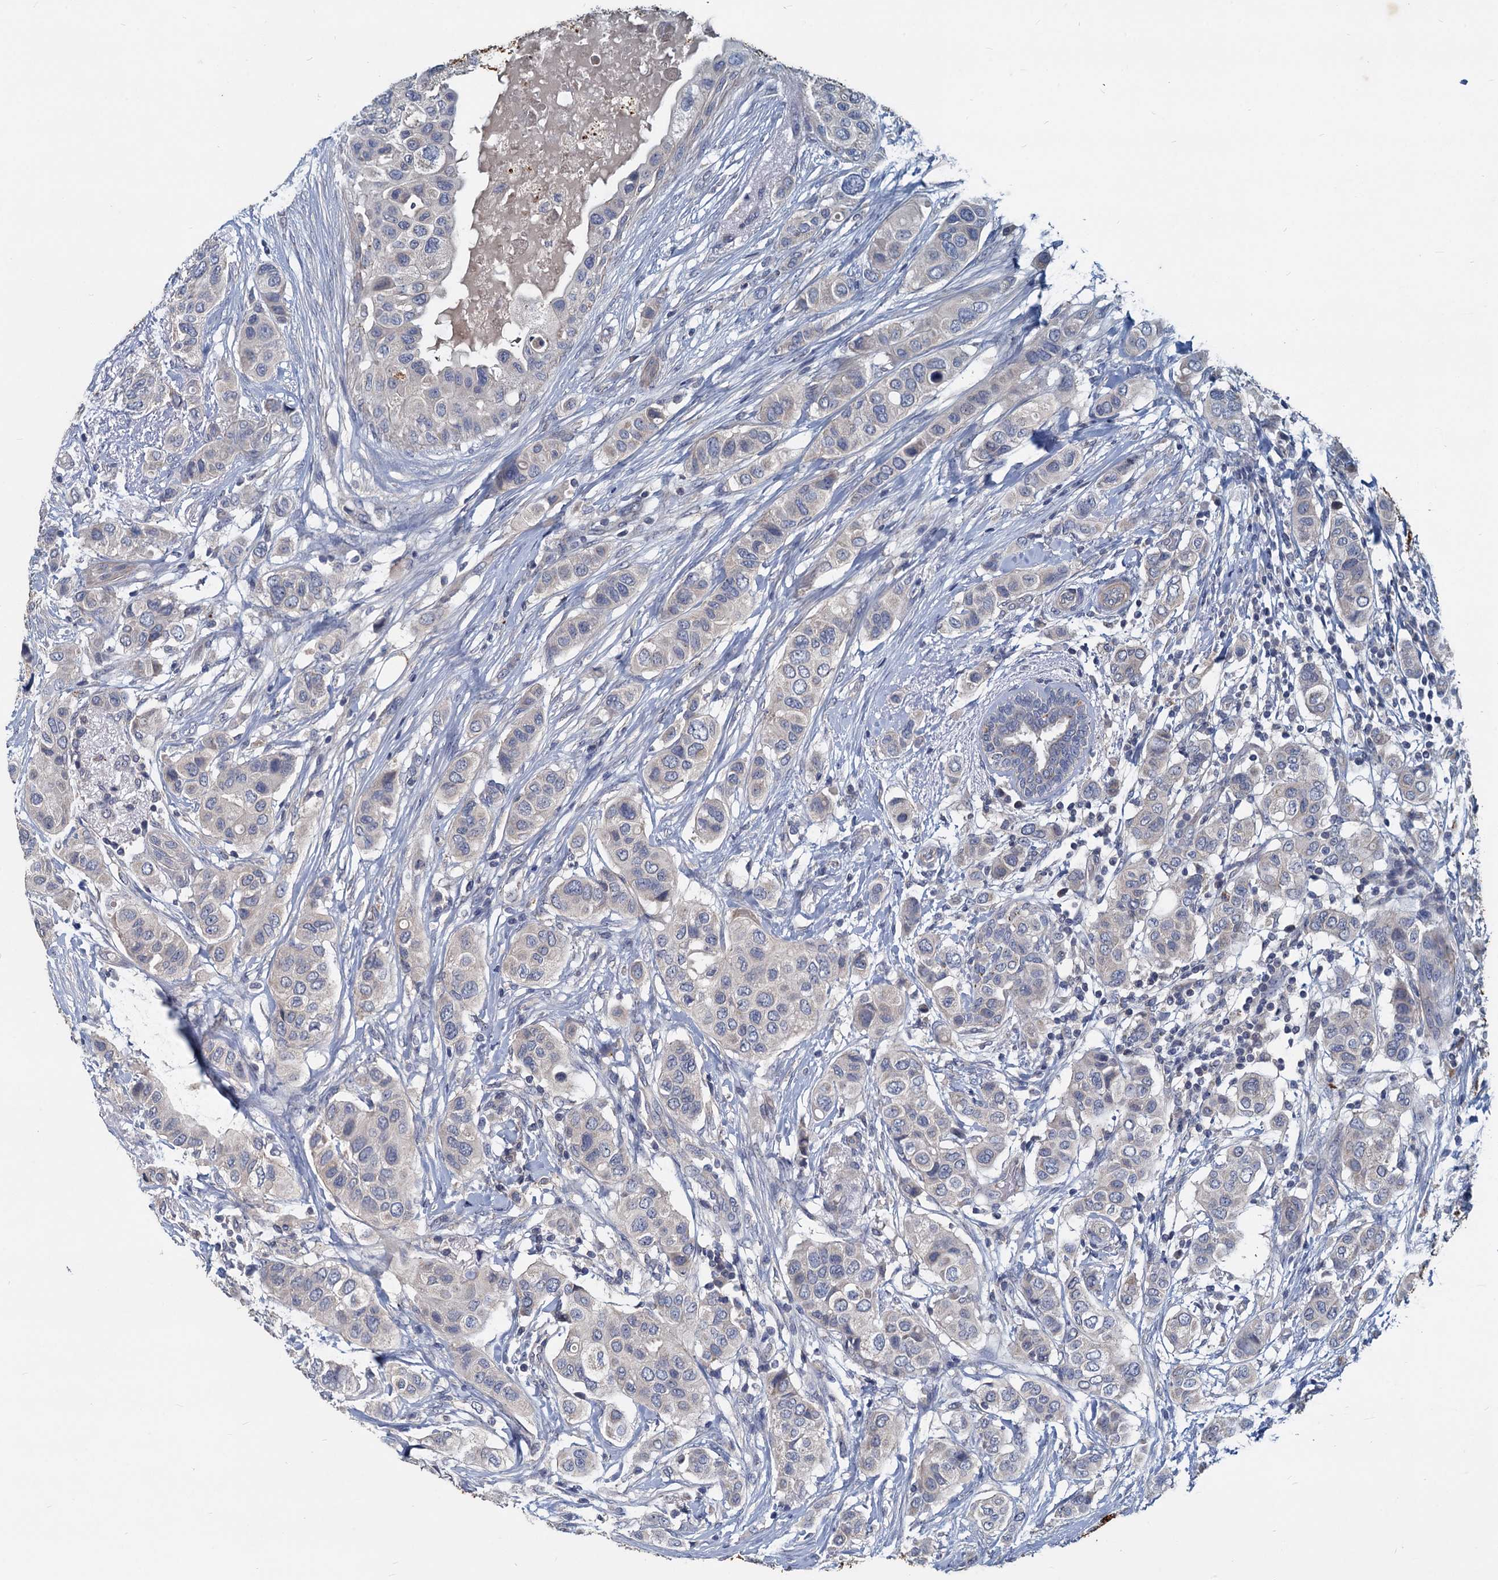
{"staining": {"intensity": "negative", "quantity": "none", "location": "none"}, "tissue": "breast cancer", "cell_type": "Tumor cells", "image_type": "cancer", "snomed": [{"axis": "morphology", "description": "Lobular carcinoma"}, {"axis": "topography", "description": "Breast"}], "caption": "This photomicrograph is of breast cancer (lobular carcinoma) stained with immunohistochemistry (IHC) to label a protein in brown with the nuclei are counter-stained blue. There is no staining in tumor cells. (DAB IHC visualized using brightfield microscopy, high magnification).", "gene": "SLC2A7", "patient": {"sex": "female", "age": 51}}